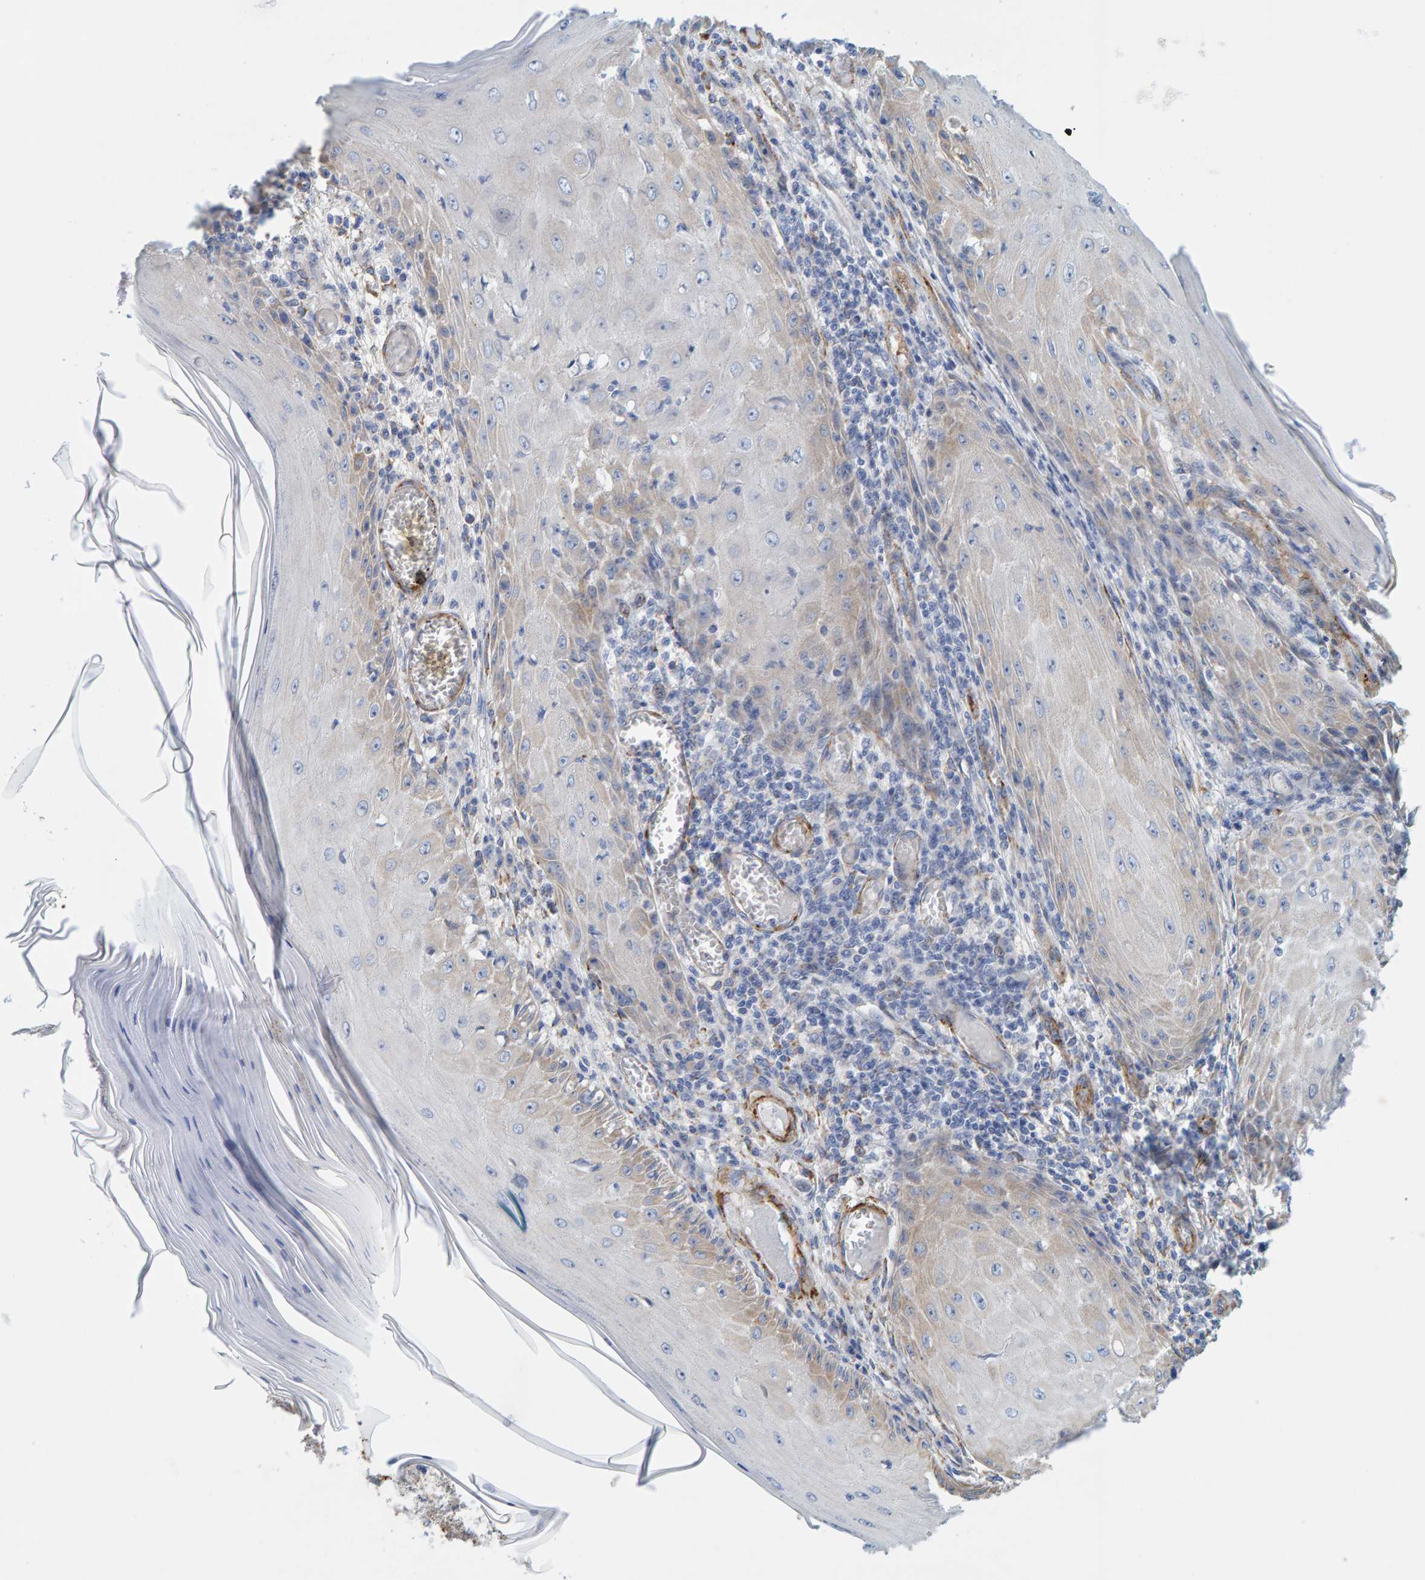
{"staining": {"intensity": "weak", "quantity": "<25%", "location": "cytoplasmic/membranous"}, "tissue": "skin cancer", "cell_type": "Tumor cells", "image_type": "cancer", "snomed": [{"axis": "morphology", "description": "Squamous cell carcinoma, NOS"}, {"axis": "topography", "description": "Skin"}], "caption": "Tumor cells show no significant staining in skin squamous cell carcinoma.", "gene": "MAP1B", "patient": {"sex": "female", "age": 73}}